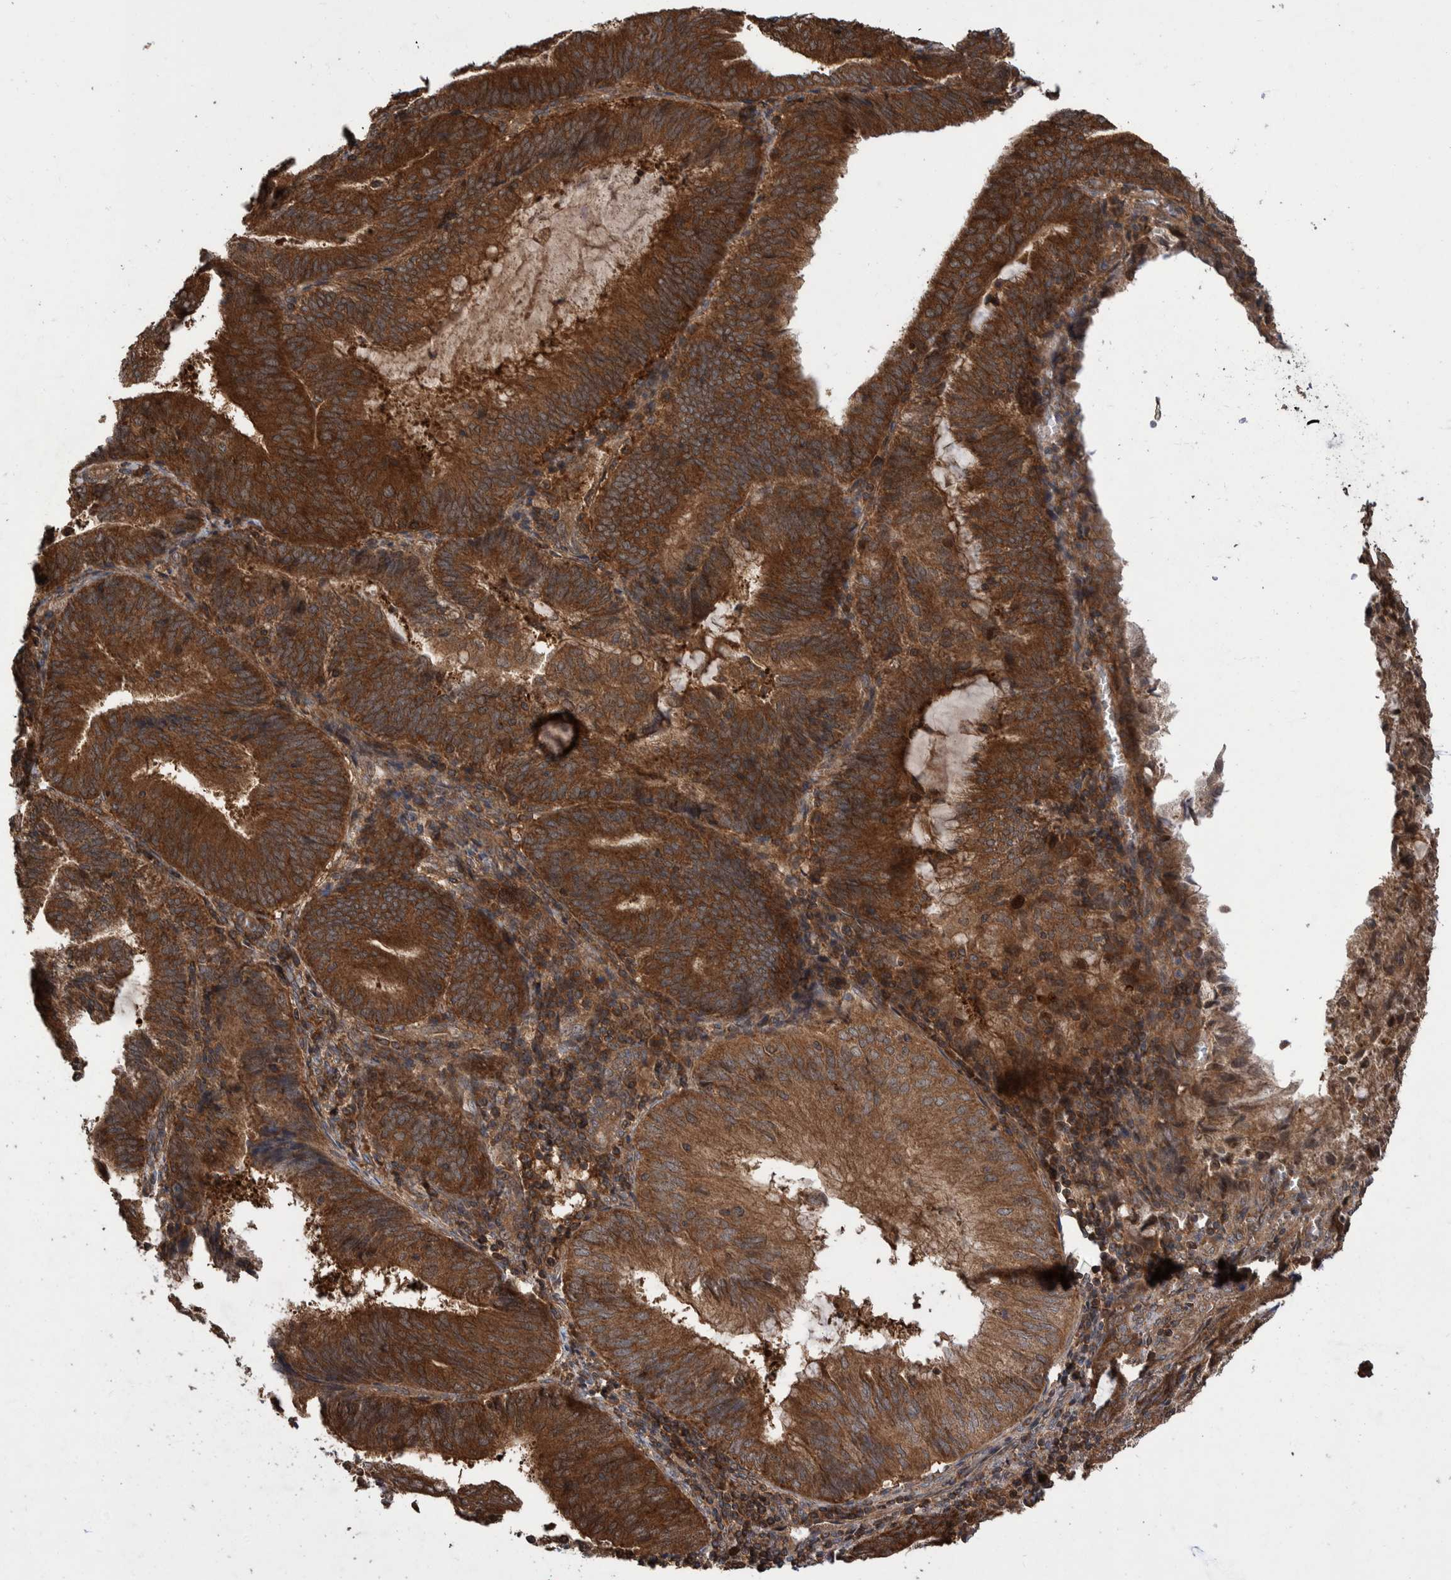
{"staining": {"intensity": "strong", "quantity": ">75%", "location": "cytoplasmic/membranous"}, "tissue": "endometrial cancer", "cell_type": "Tumor cells", "image_type": "cancer", "snomed": [{"axis": "morphology", "description": "Adenocarcinoma, NOS"}, {"axis": "topography", "description": "Endometrium"}], "caption": "Adenocarcinoma (endometrial) stained with a brown dye demonstrates strong cytoplasmic/membranous positive positivity in about >75% of tumor cells.", "gene": "VBP1", "patient": {"sex": "female", "age": 81}}